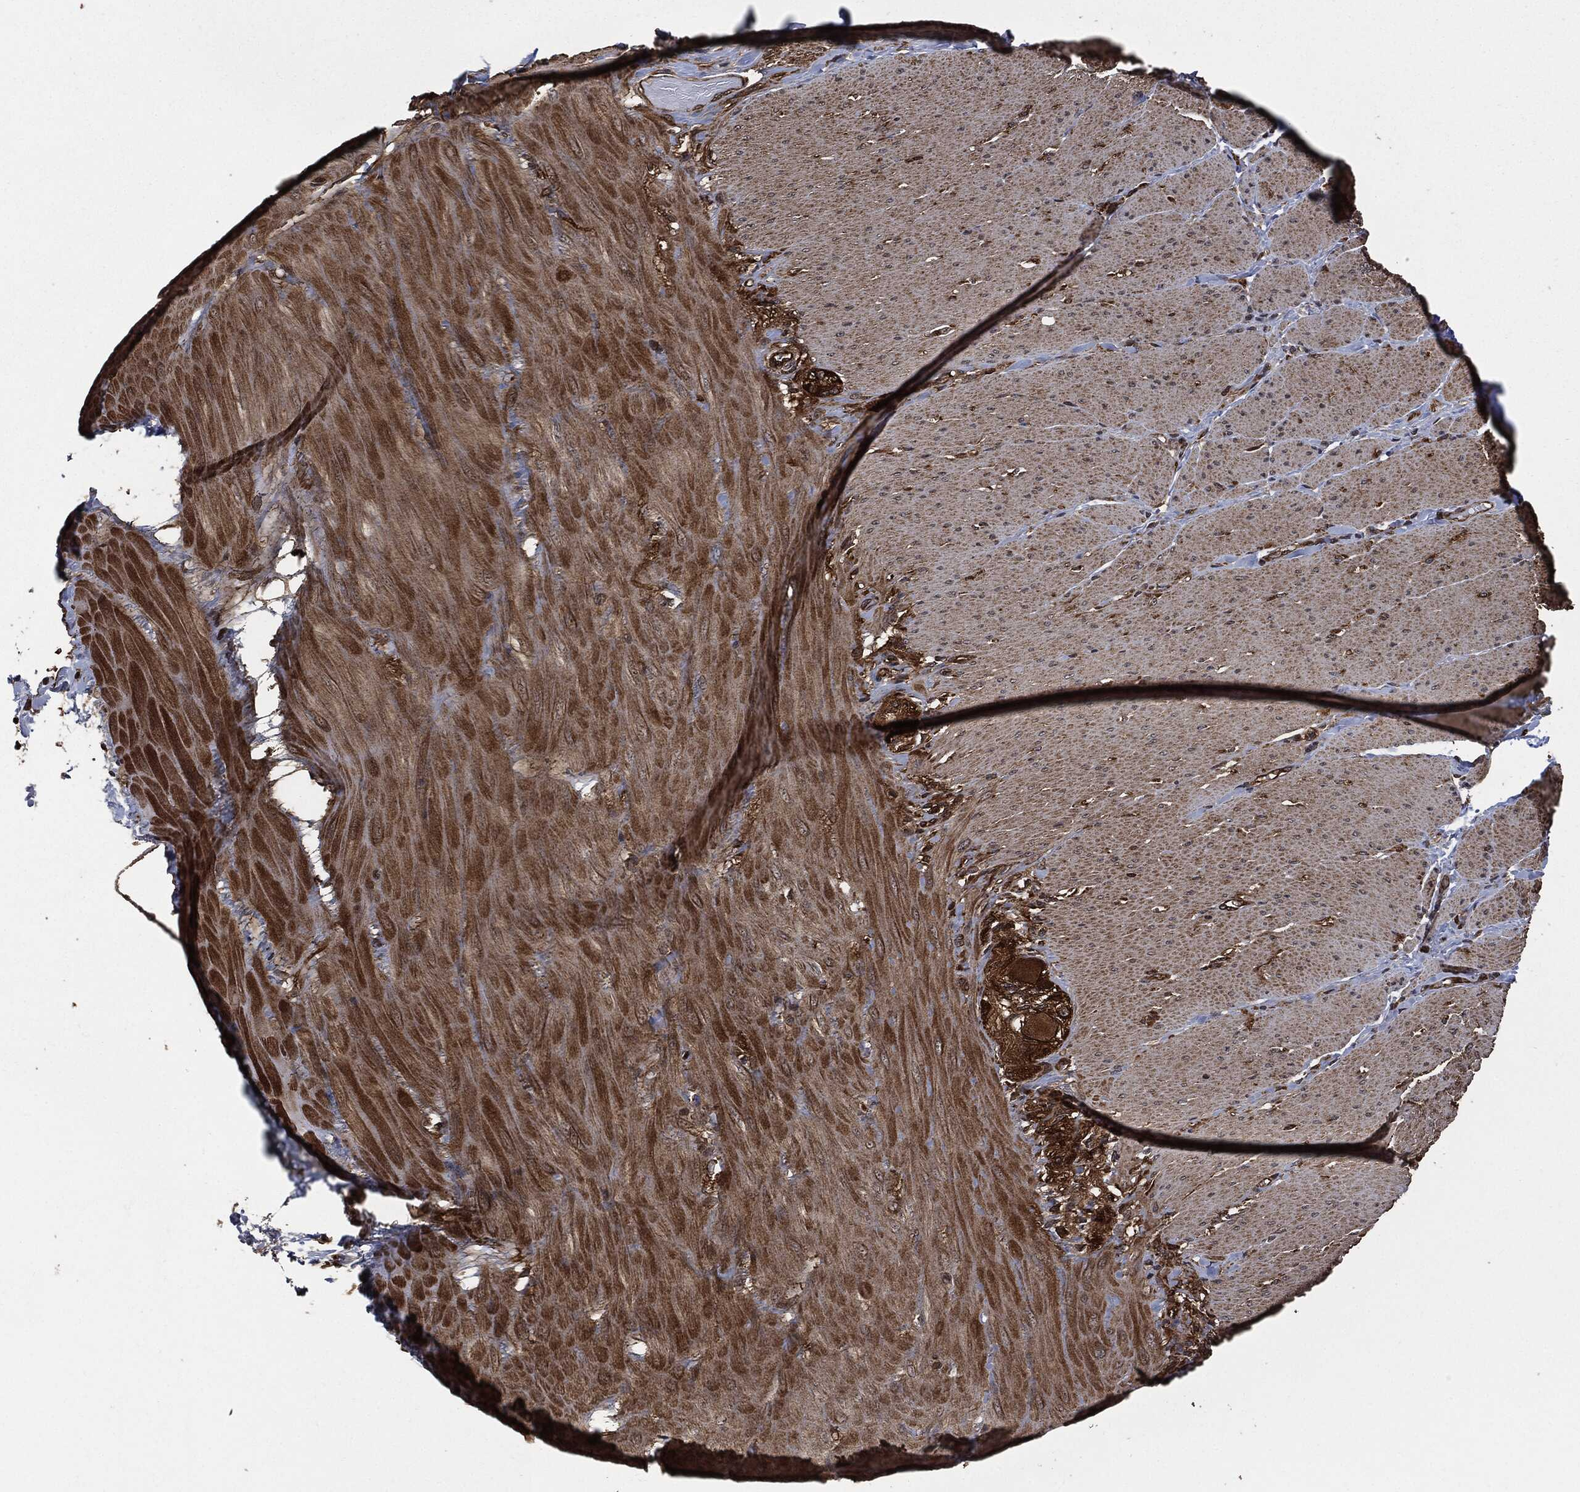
{"staining": {"intensity": "strong", "quantity": ">75%", "location": "cytoplasmic/membranous"}, "tissue": "soft tissue", "cell_type": "Fibroblasts", "image_type": "normal", "snomed": [{"axis": "morphology", "description": "Normal tissue, NOS"}, {"axis": "topography", "description": "Smooth muscle"}, {"axis": "topography", "description": "Duodenum"}, {"axis": "topography", "description": "Peripheral nerve tissue"}], "caption": "Soft tissue stained with DAB immunohistochemistry (IHC) exhibits high levels of strong cytoplasmic/membranous expression in about >75% of fibroblasts.", "gene": "HRAS", "patient": {"sex": "female", "age": 61}}